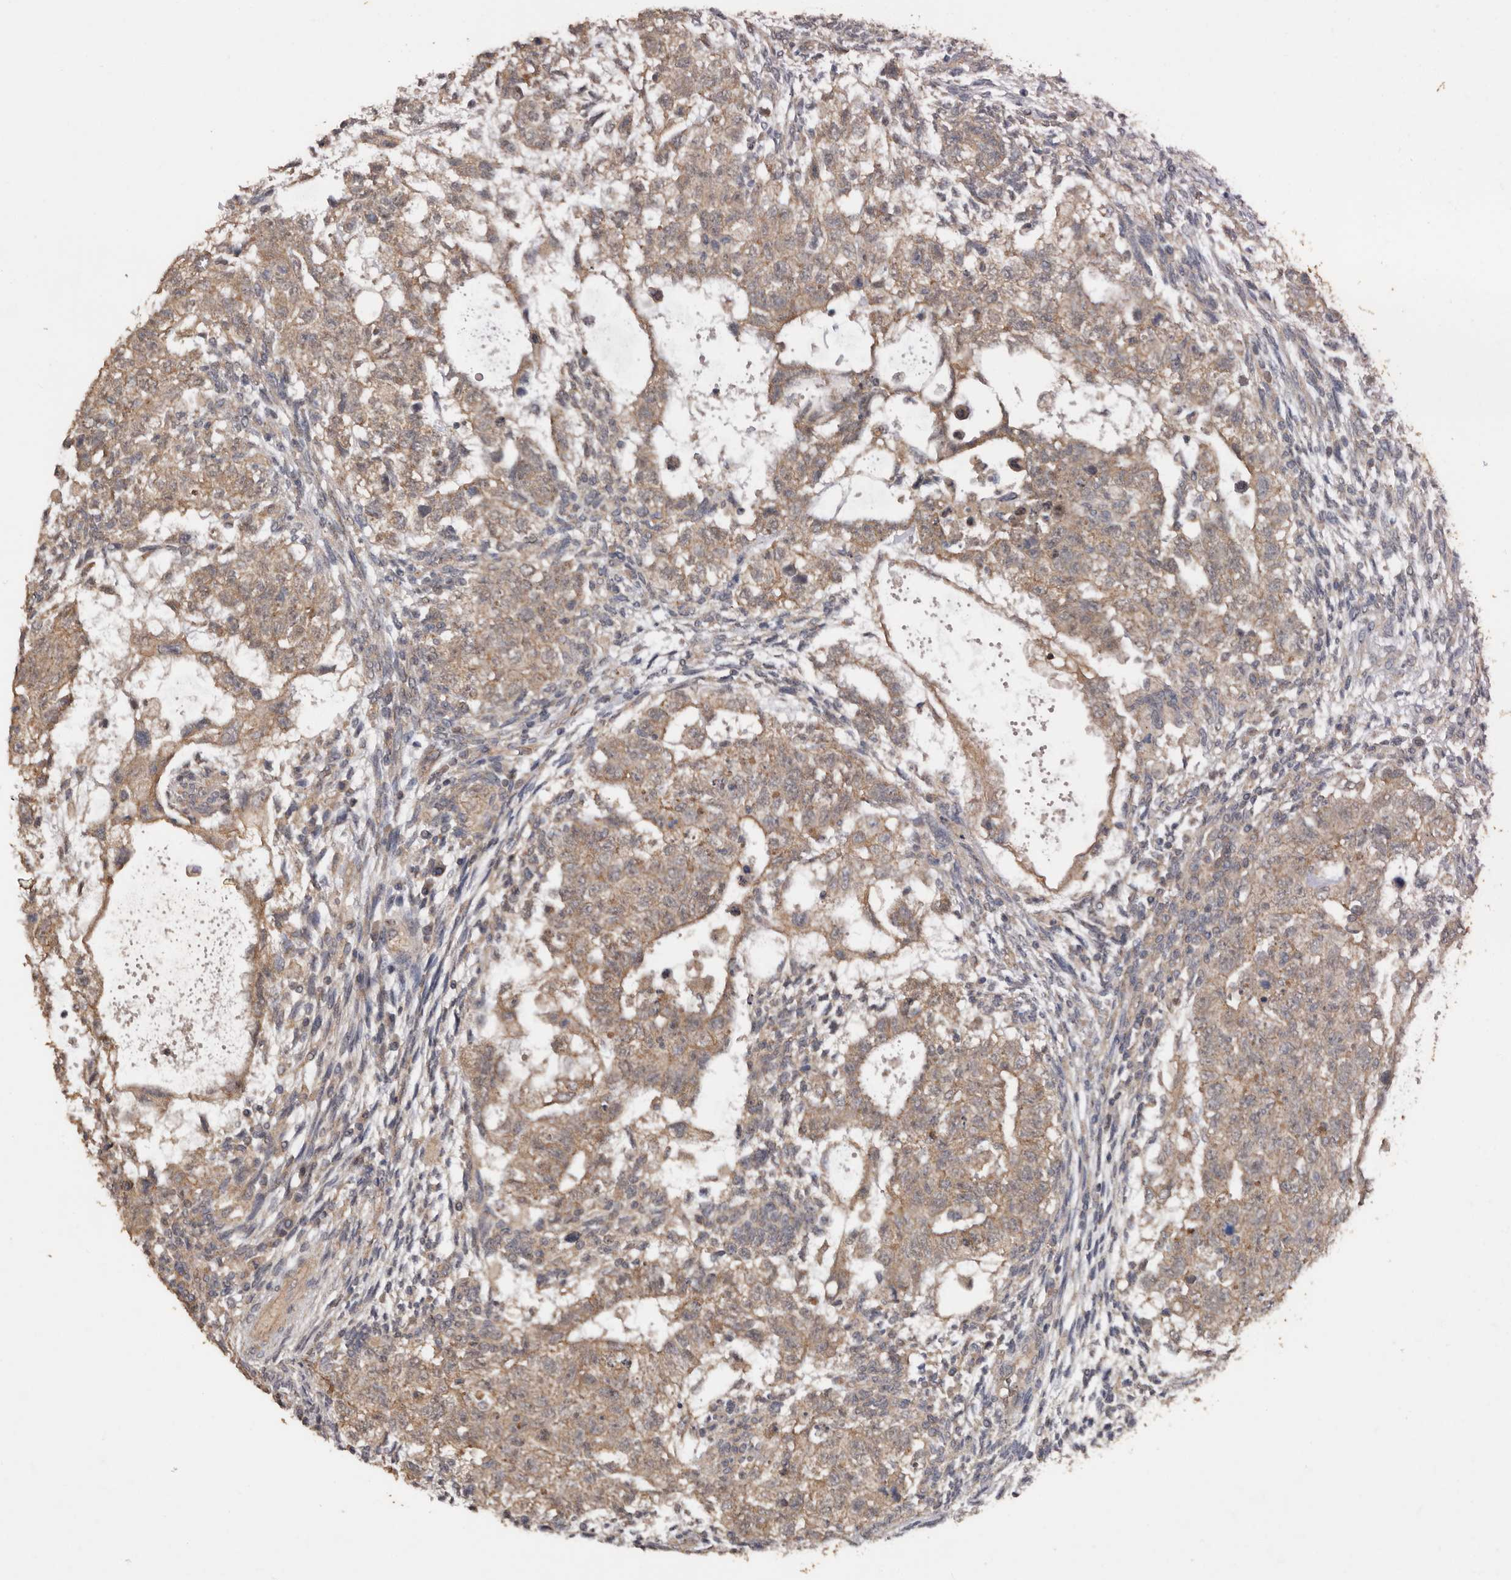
{"staining": {"intensity": "weak", "quantity": ">75%", "location": "cytoplasmic/membranous"}, "tissue": "testis cancer", "cell_type": "Tumor cells", "image_type": "cancer", "snomed": [{"axis": "morphology", "description": "Carcinoma, Embryonal, NOS"}, {"axis": "topography", "description": "Testis"}], "caption": "Weak cytoplasmic/membranous positivity for a protein is appreciated in approximately >75% of tumor cells of testis cancer (embryonal carcinoma) using IHC.", "gene": "HYAL4", "patient": {"sex": "male", "age": 37}}